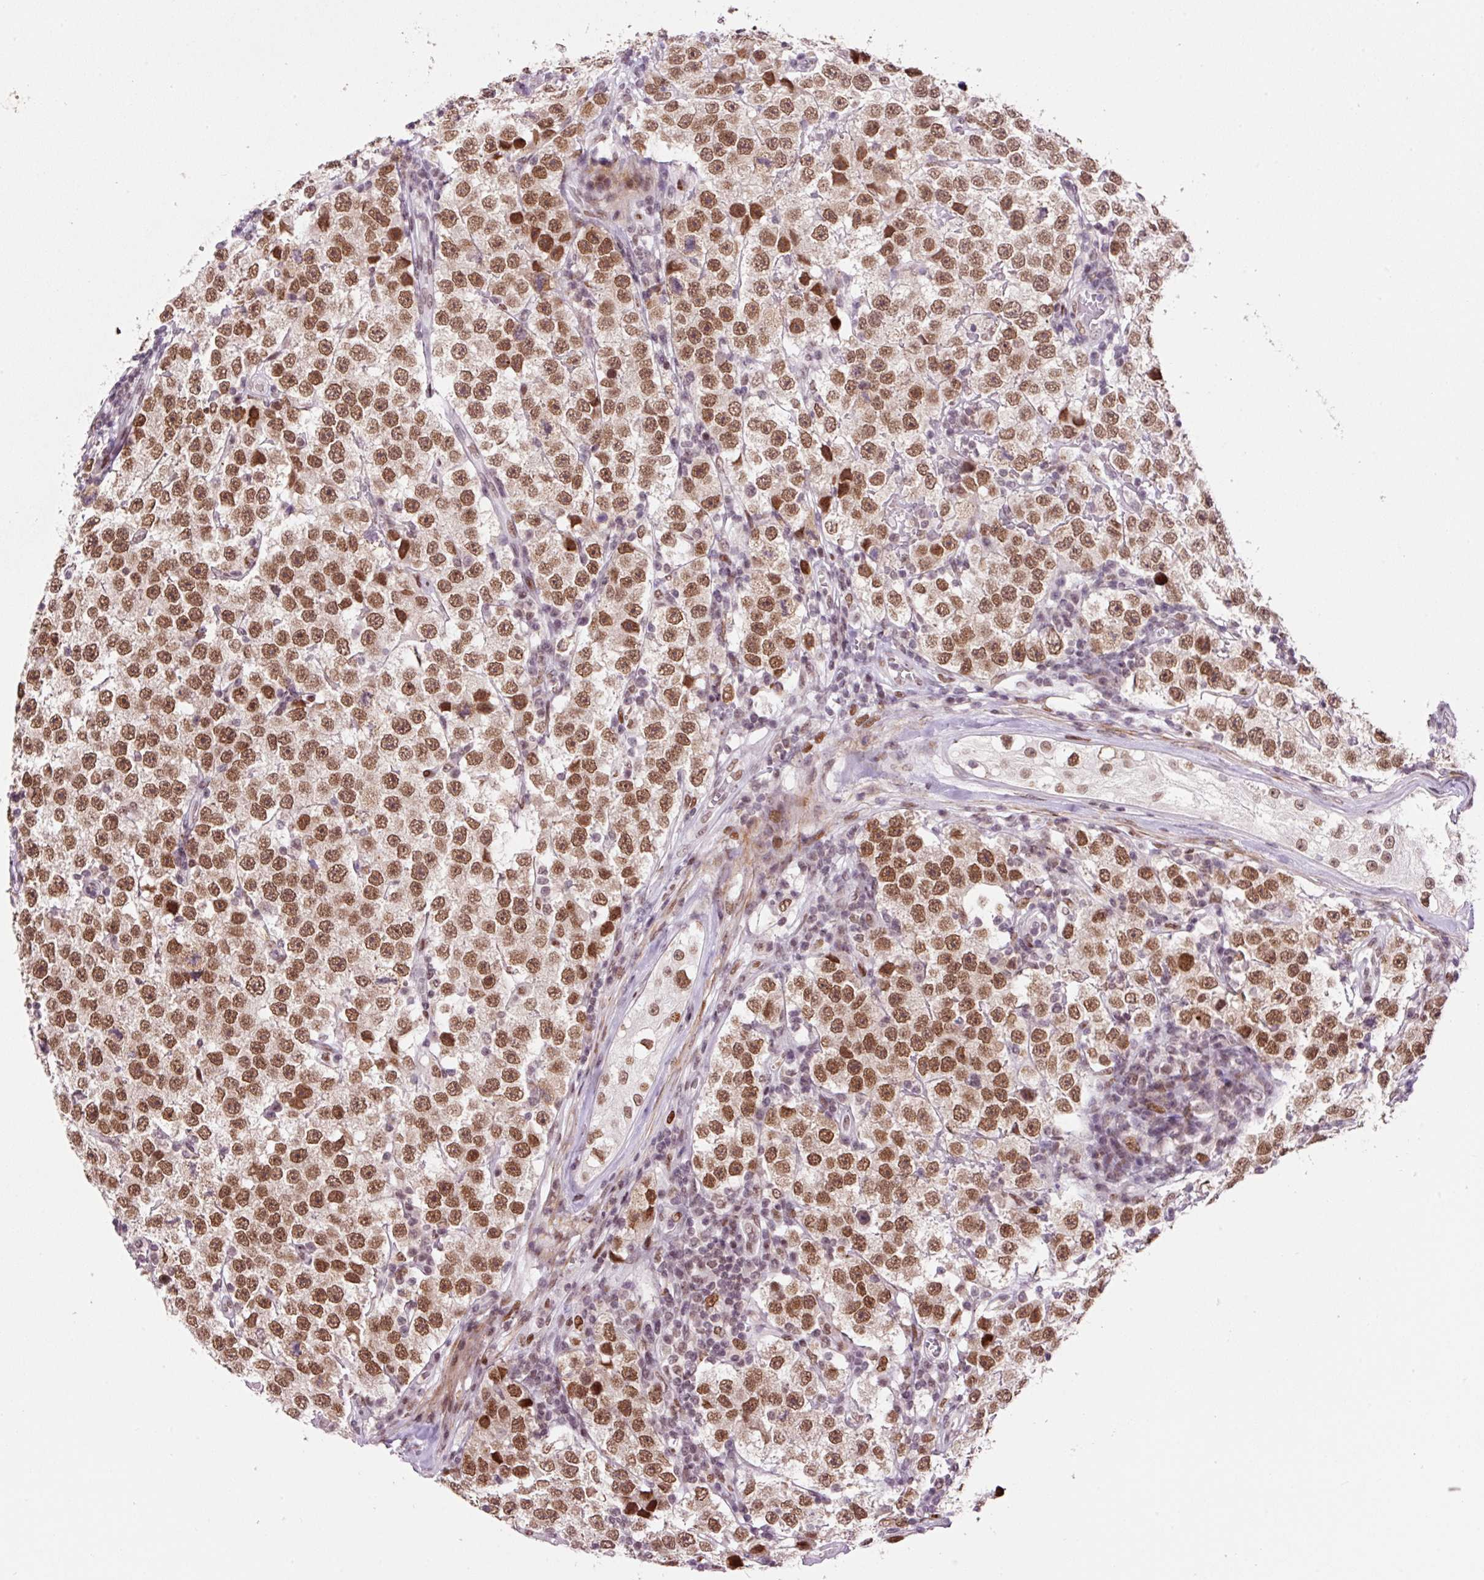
{"staining": {"intensity": "moderate", "quantity": ">75%", "location": "nuclear"}, "tissue": "testis cancer", "cell_type": "Tumor cells", "image_type": "cancer", "snomed": [{"axis": "morphology", "description": "Seminoma, NOS"}, {"axis": "topography", "description": "Testis"}], "caption": "This histopathology image reveals immunohistochemistry (IHC) staining of human testis cancer, with medium moderate nuclear staining in approximately >75% of tumor cells.", "gene": "CCNL2", "patient": {"sex": "male", "age": 34}}